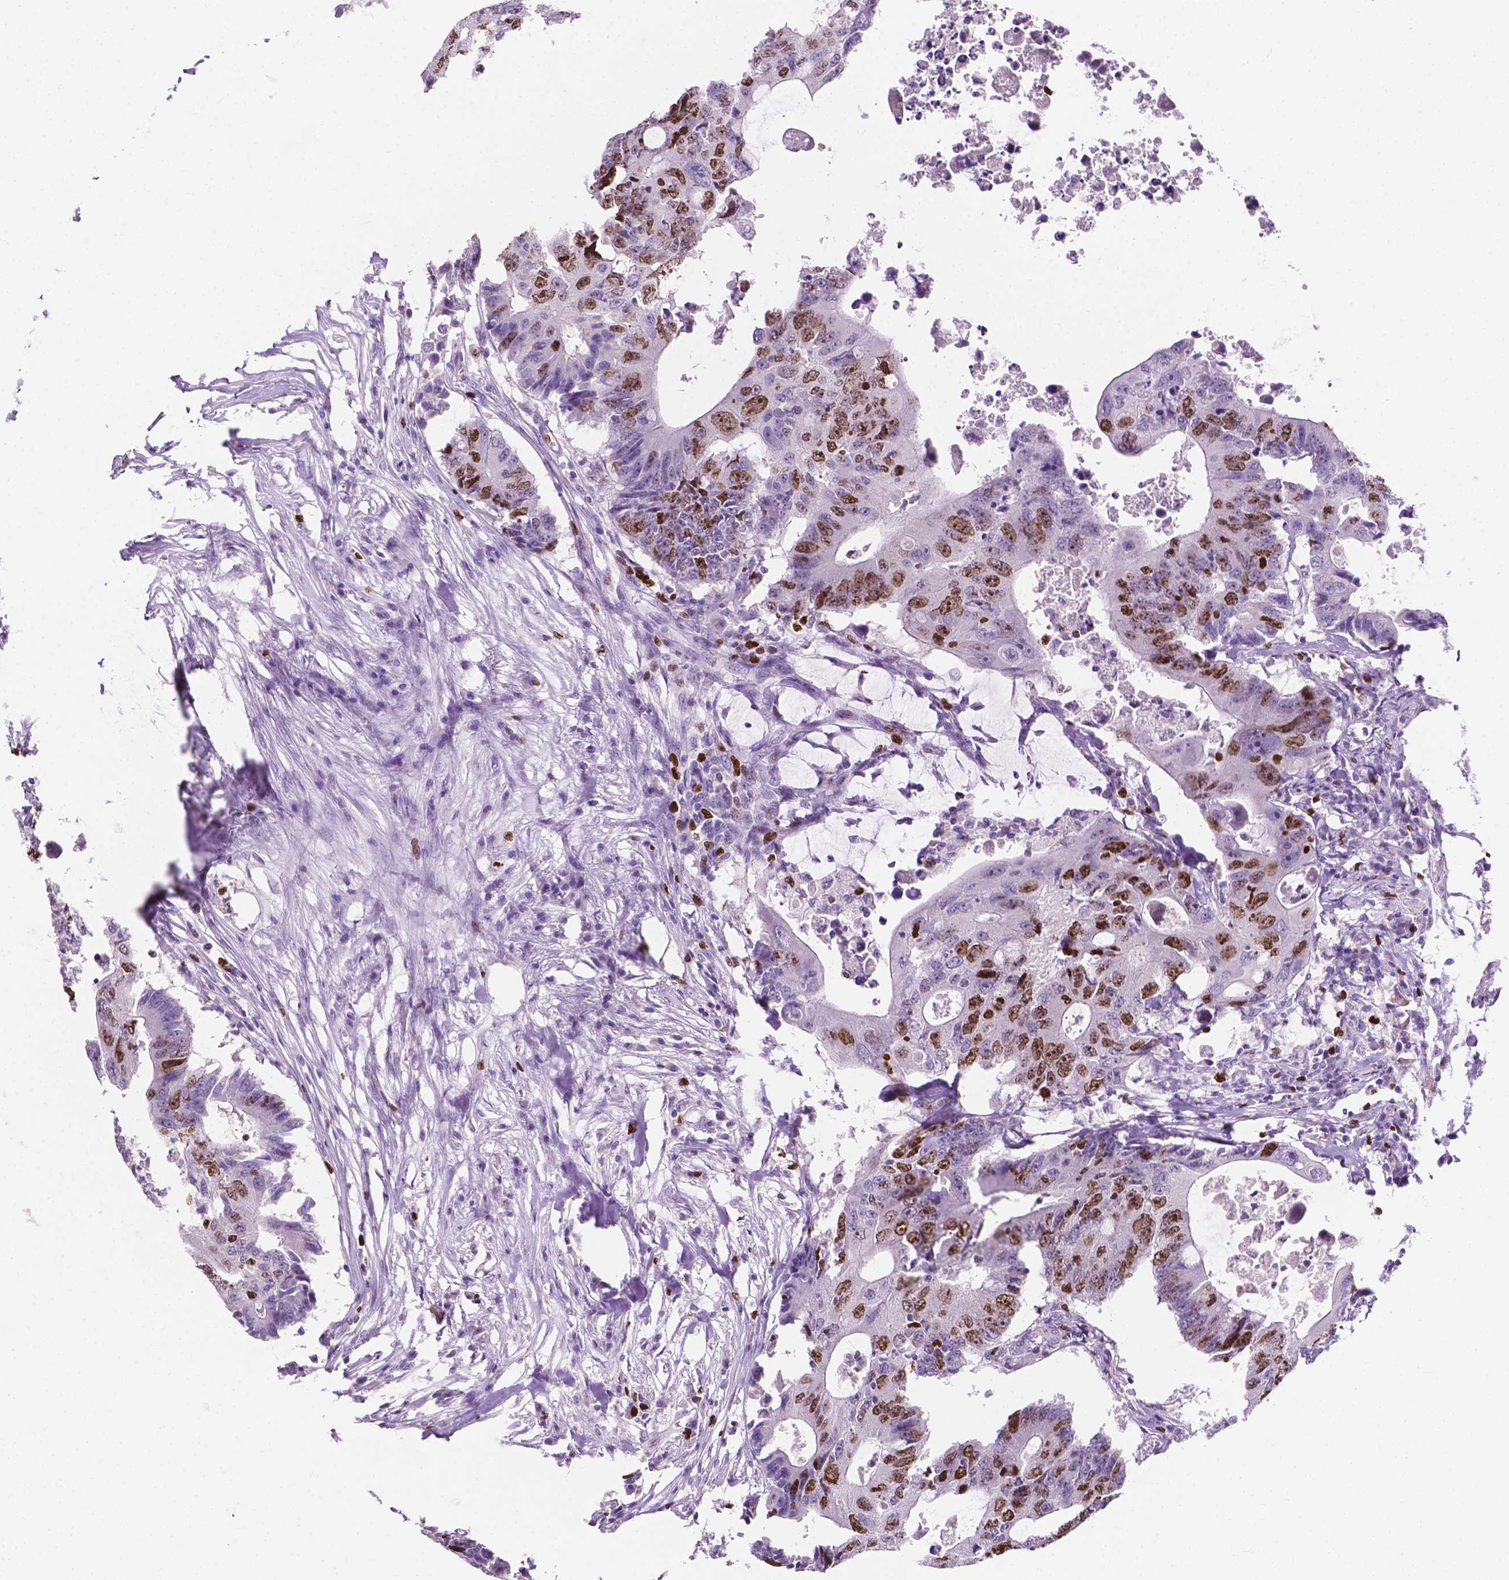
{"staining": {"intensity": "moderate", "quantity": "25%-75%", "location": "nuclear"}, "tissue": "colorectal cancer", "cell_type": "Tumor cells", "image_type": "cancer", "snomed": [{"axis": "morphology", "description": "Adenocarcinoma, NOS"}, {"axis": "topography", "description": "Colon"}], "caption": "The histopathology image displays immunohistochemical staining of adenocarcinoma (colorectal). There is moderate nuclear expression is present in approximately 25%-75% of tumor cells.", "gene": "SIAH2", "patient": {"sex": "male", "age": 71}}